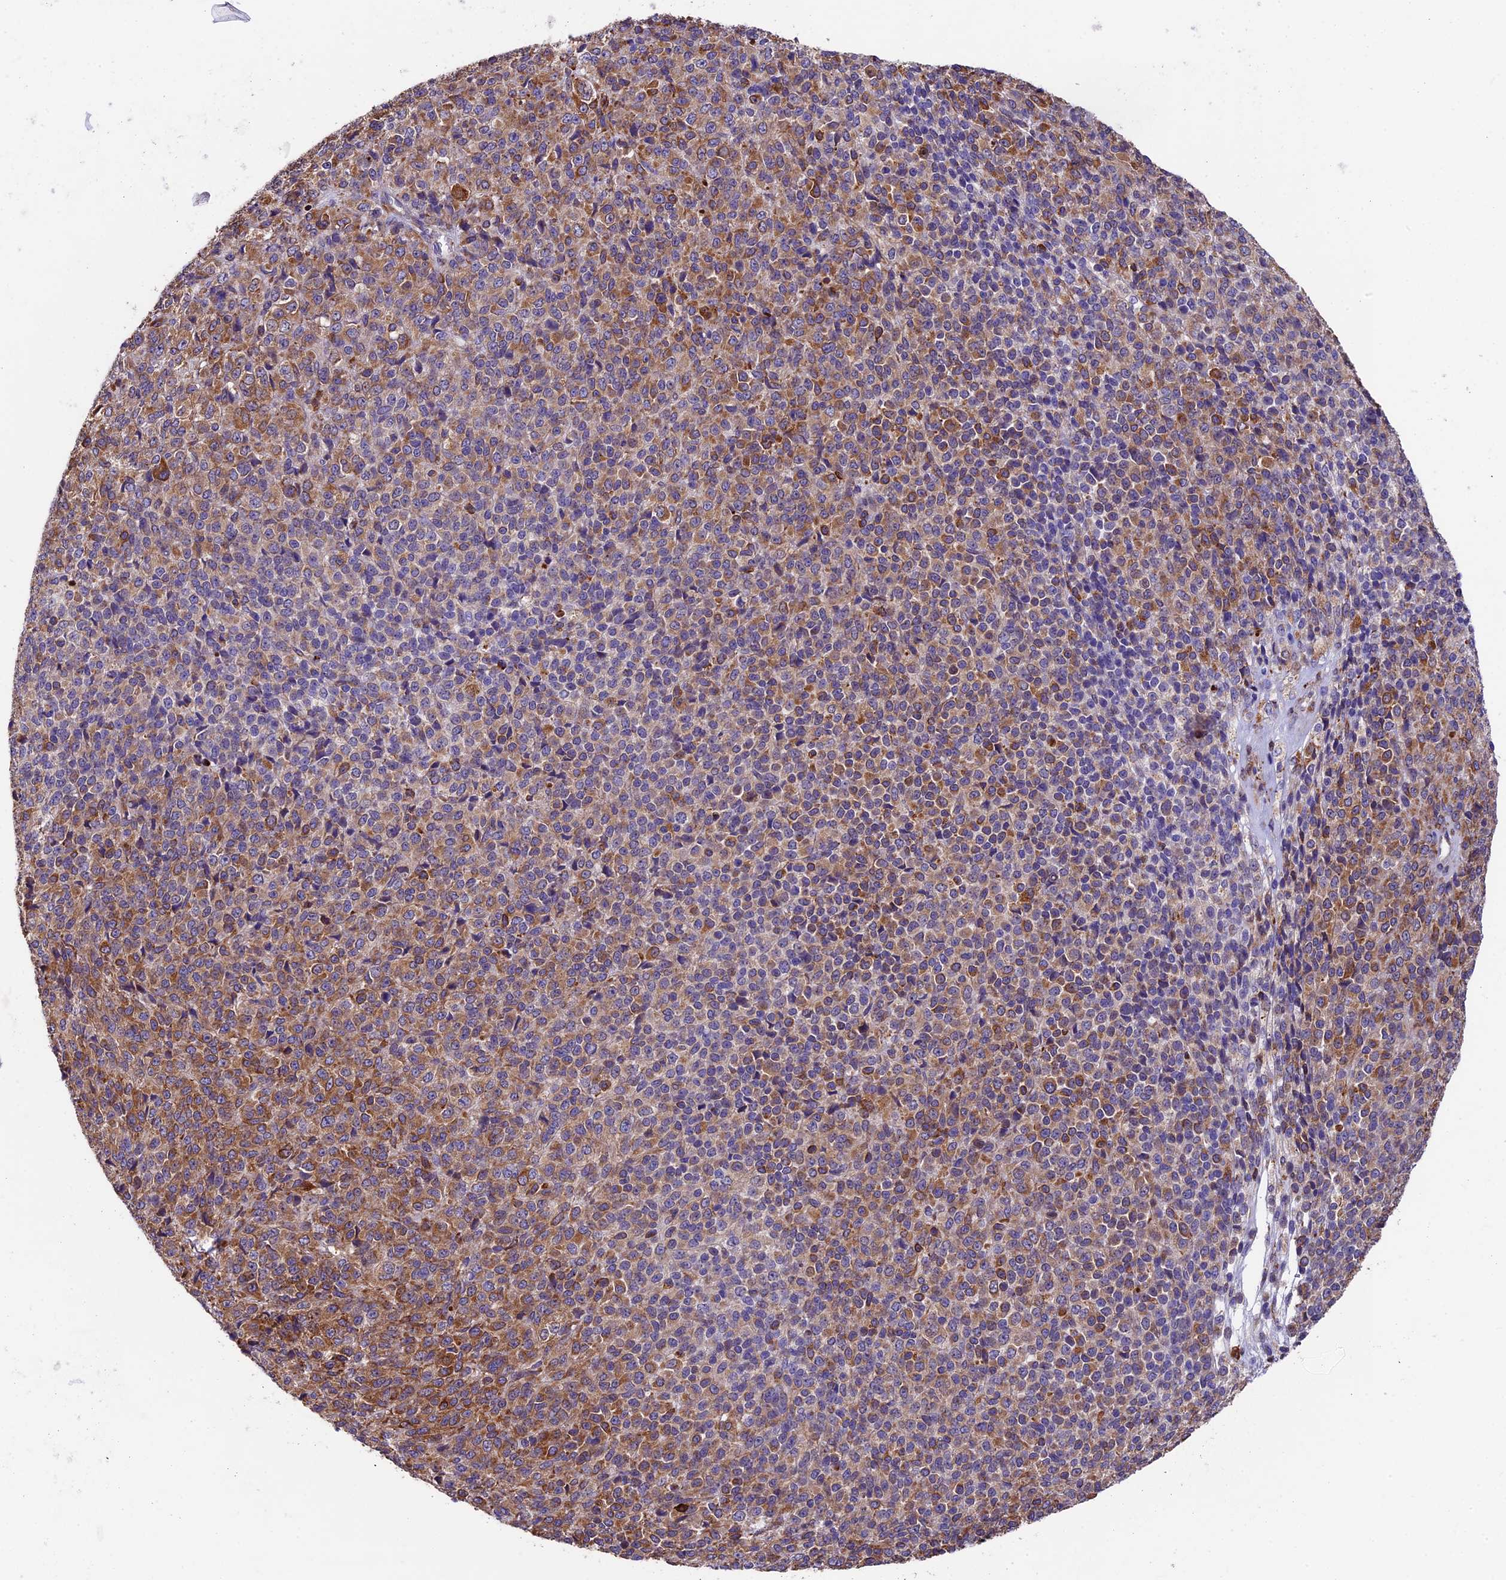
{"staining": {"intensity": "moderate", "quantity": ">75%", "location": "cytoplasmic/membranous"}, "tissue": "melanoma", "cell_type": "Tumor cells", "image_type": "cancer", "snomed": [{"axis": "morphology", "description": "Malignant melanoma, Metastatic site"}, {"axis": "topography", "description": "Brain"}], "caption": "About >75% of tumor cells in human malignant melanoma (metastatic site) demonstrate moderate cytoplasmic/membranous protein positivity as visualized by brown immunohistochemical staining.", "gene": "LSM7", "patient": {"sex": "female", "age": 56}}